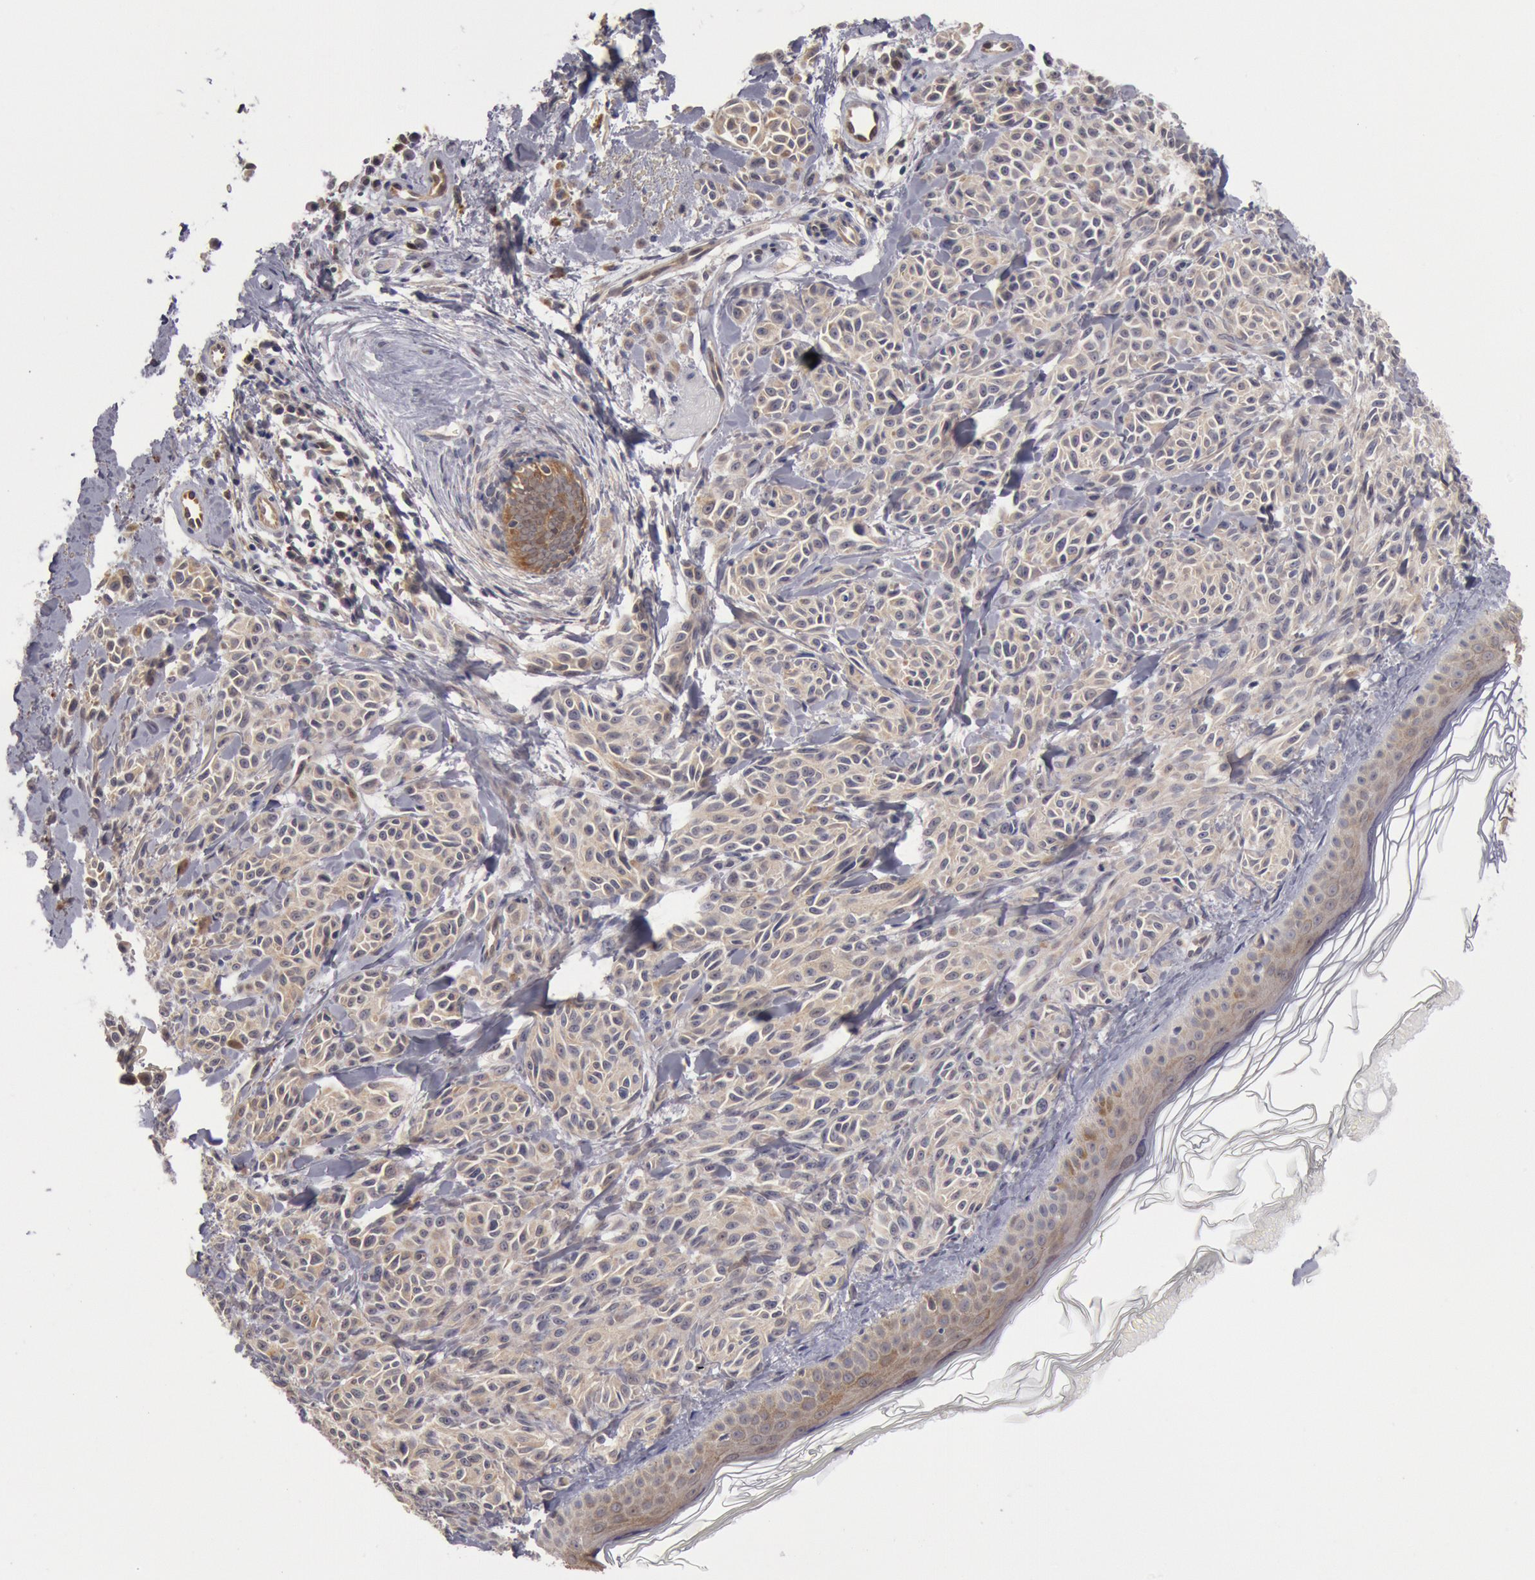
{"staining": {"intensity": "weak", "quantity": ">75%", "location": "cytoplasmic/membranous"}, "tissue": "melanoma", "cell_type": "Tumor cells", "image_type": "cancer", "snomed": [{"axis": "morphology", "description": "Malignant melanoma, NOS"}, {"axis": "topography", "description": "Skin"}], "caption": "This is an image of immunohistochemistry staining of malignant melanoma, which shows weak positivity in the cytoplasmic/membranous of tumor cells.", "gene": "DNAJA1", "patient": {"sex": "female", "age": 73}}